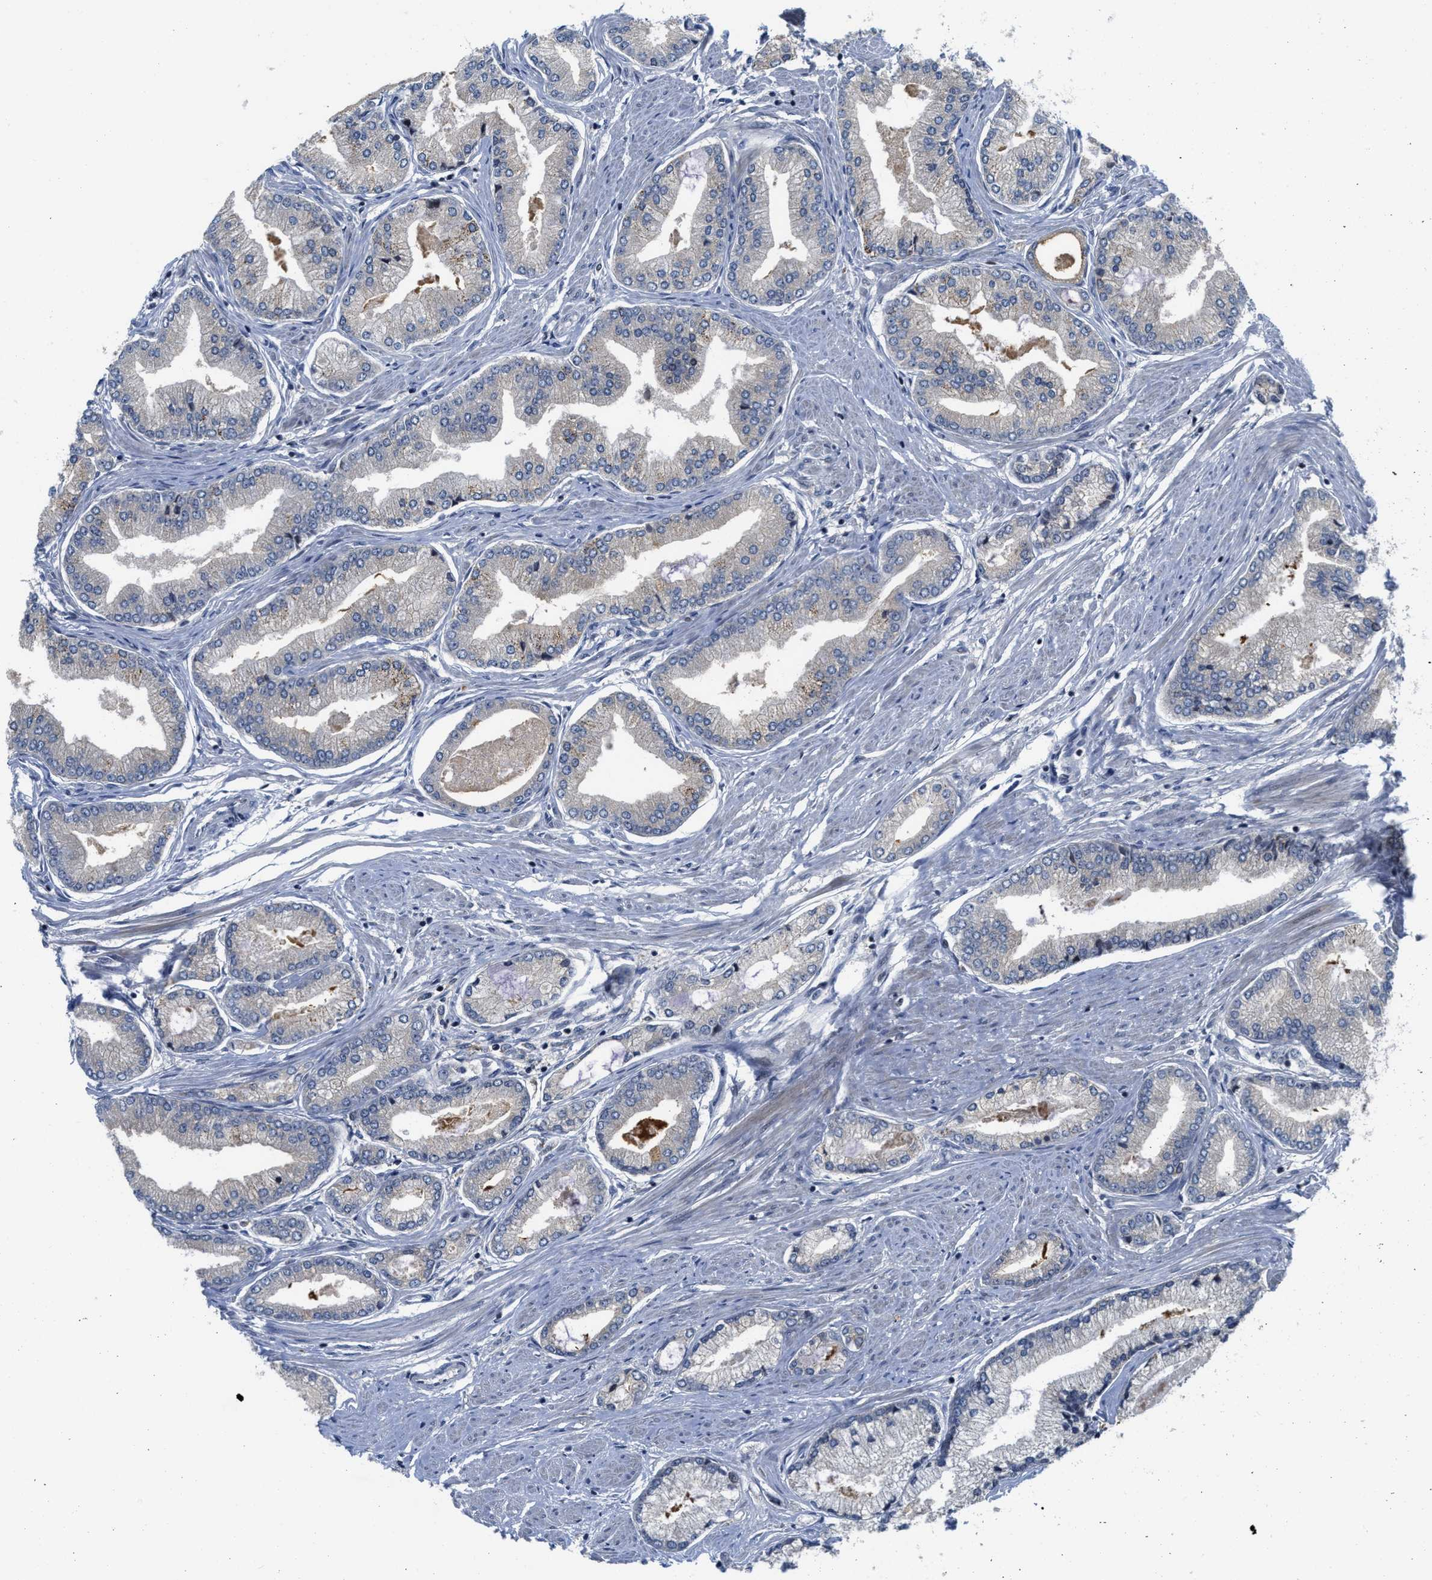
{"staining": {"intensity": "negative", "quantity": "none", "location": "none"}, "tissue": "prostate cancer", "cell_type": "Tumor cells", "image_type": "cancer", "snomed": [{"axis": "morphology", "description": "Adenocarcinoma, High grade"}, {"axis": "topography", "description": "Prostate"}], "caption": "Histopathology image shows no significant protein staining in tumor cells of prostate cancer.", "gene": "DNAJC28", "patient": {"sex": "male", "age": 61}}